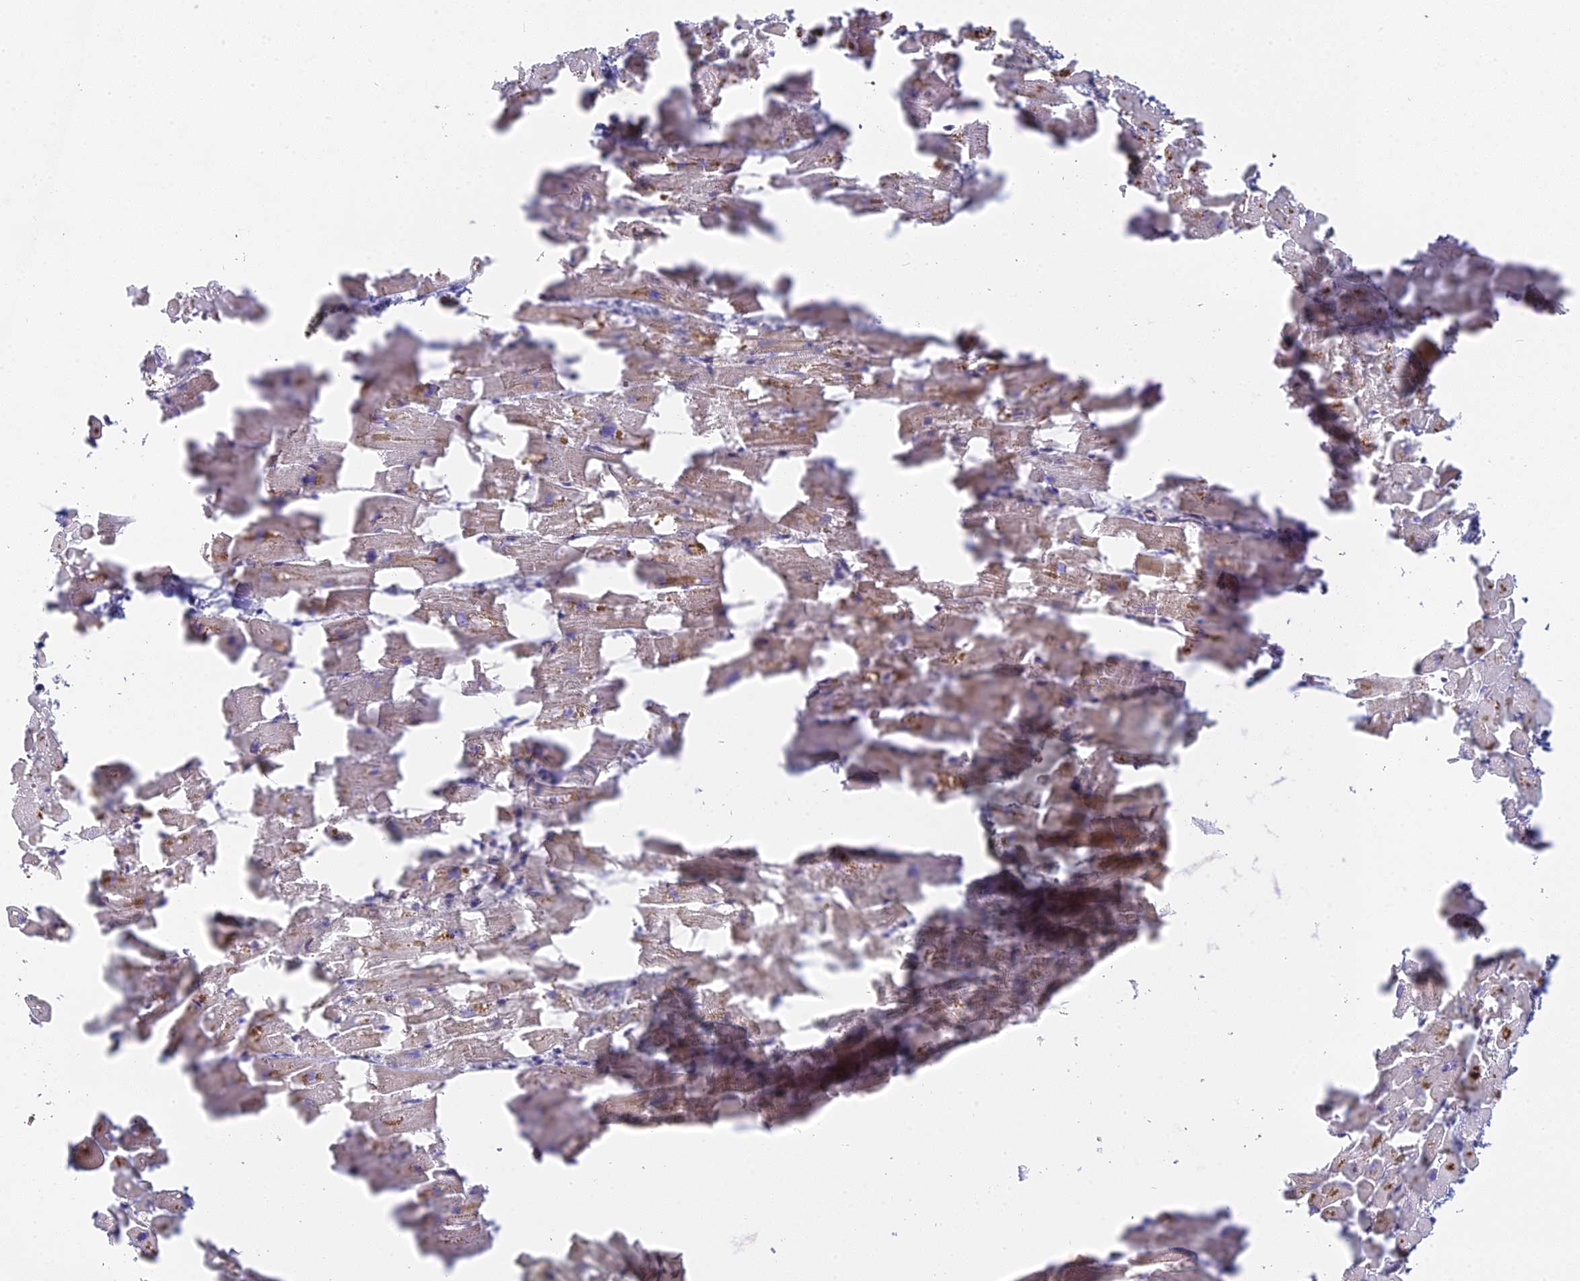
{"staining": {"intensity": "negative", "quantity": "none", "location": "none"}, "tissue": "heart muscle", "cell_type": "Cardiomyocytes", "image_type": "normal", "snomed": [{"axis": "morphology", "description": "Normal tissue, NOS"}, {"axis": "topography", "description": "Heart"}], "caption": "Immunohistochemical staining of benign human heart muscle reveals no significant positivity in cardiomyocytes.", "gene": "SFT2D2", "patient": {"sex": "female", "age": 64}}